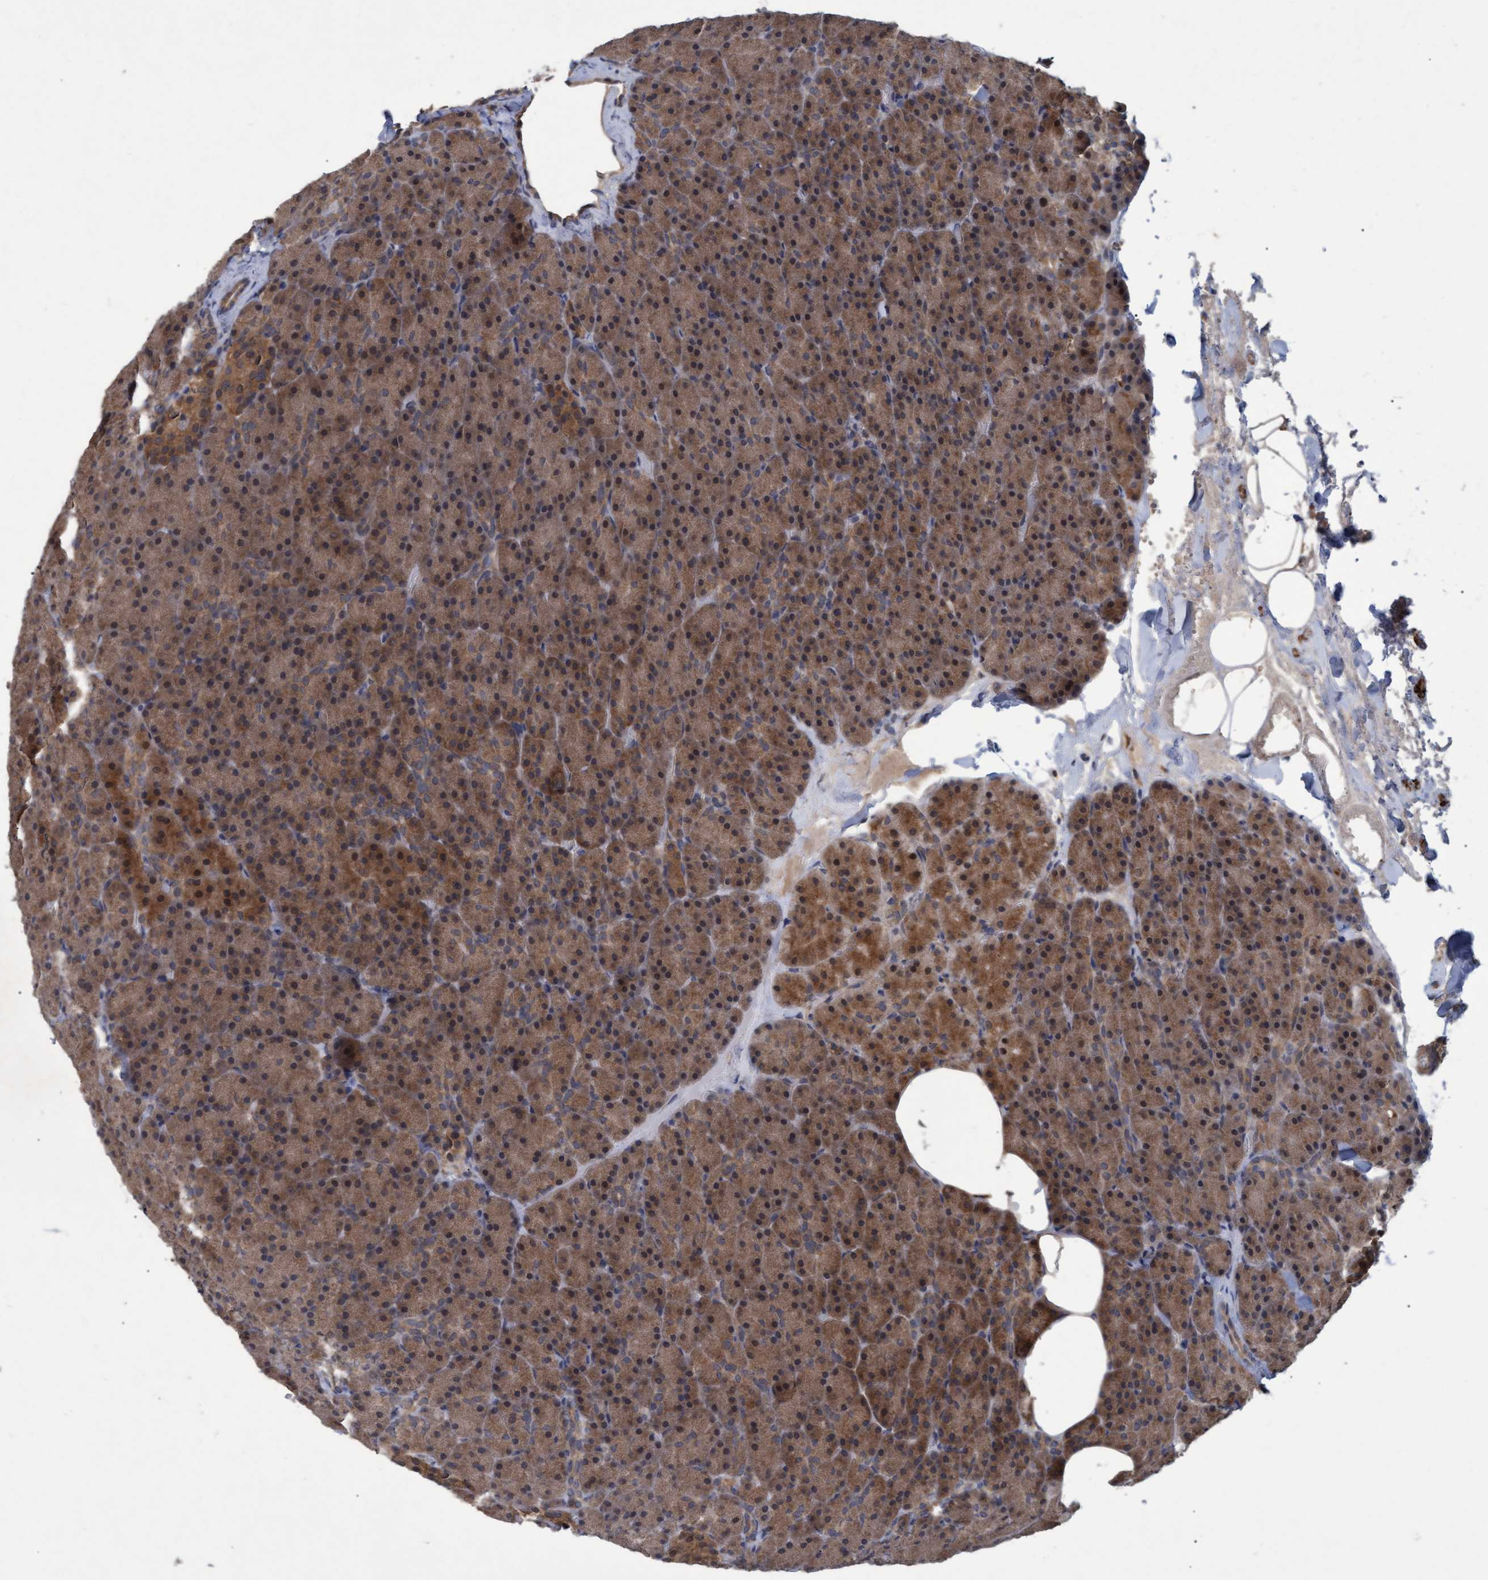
{"staining": {"intensity": "moderate", "quantity": ">75%", "location": "cytoplasmic/membranous,nuclear"}, "tissue": "pancreas", "cell_type": "Exocrine glandular cells", "image_type": "normal", "snomed": [{"axis": "morphology", "description": "Normal tissue, NOS"}, {"axis": "morphology", "description": "Carcinoid, malignant, NOS"}, {"axis": "topography", "description": "Pancreas"}], "caption": "Pancreas stained with IHC displays moderate cytoplasmic/membranous,nuclear positivity in approximately >75% of exocrine glandular cells. Nuclei are stained in blue.", "gene": "PSMB6", "patient": {"sex": "female", "age": 35}}